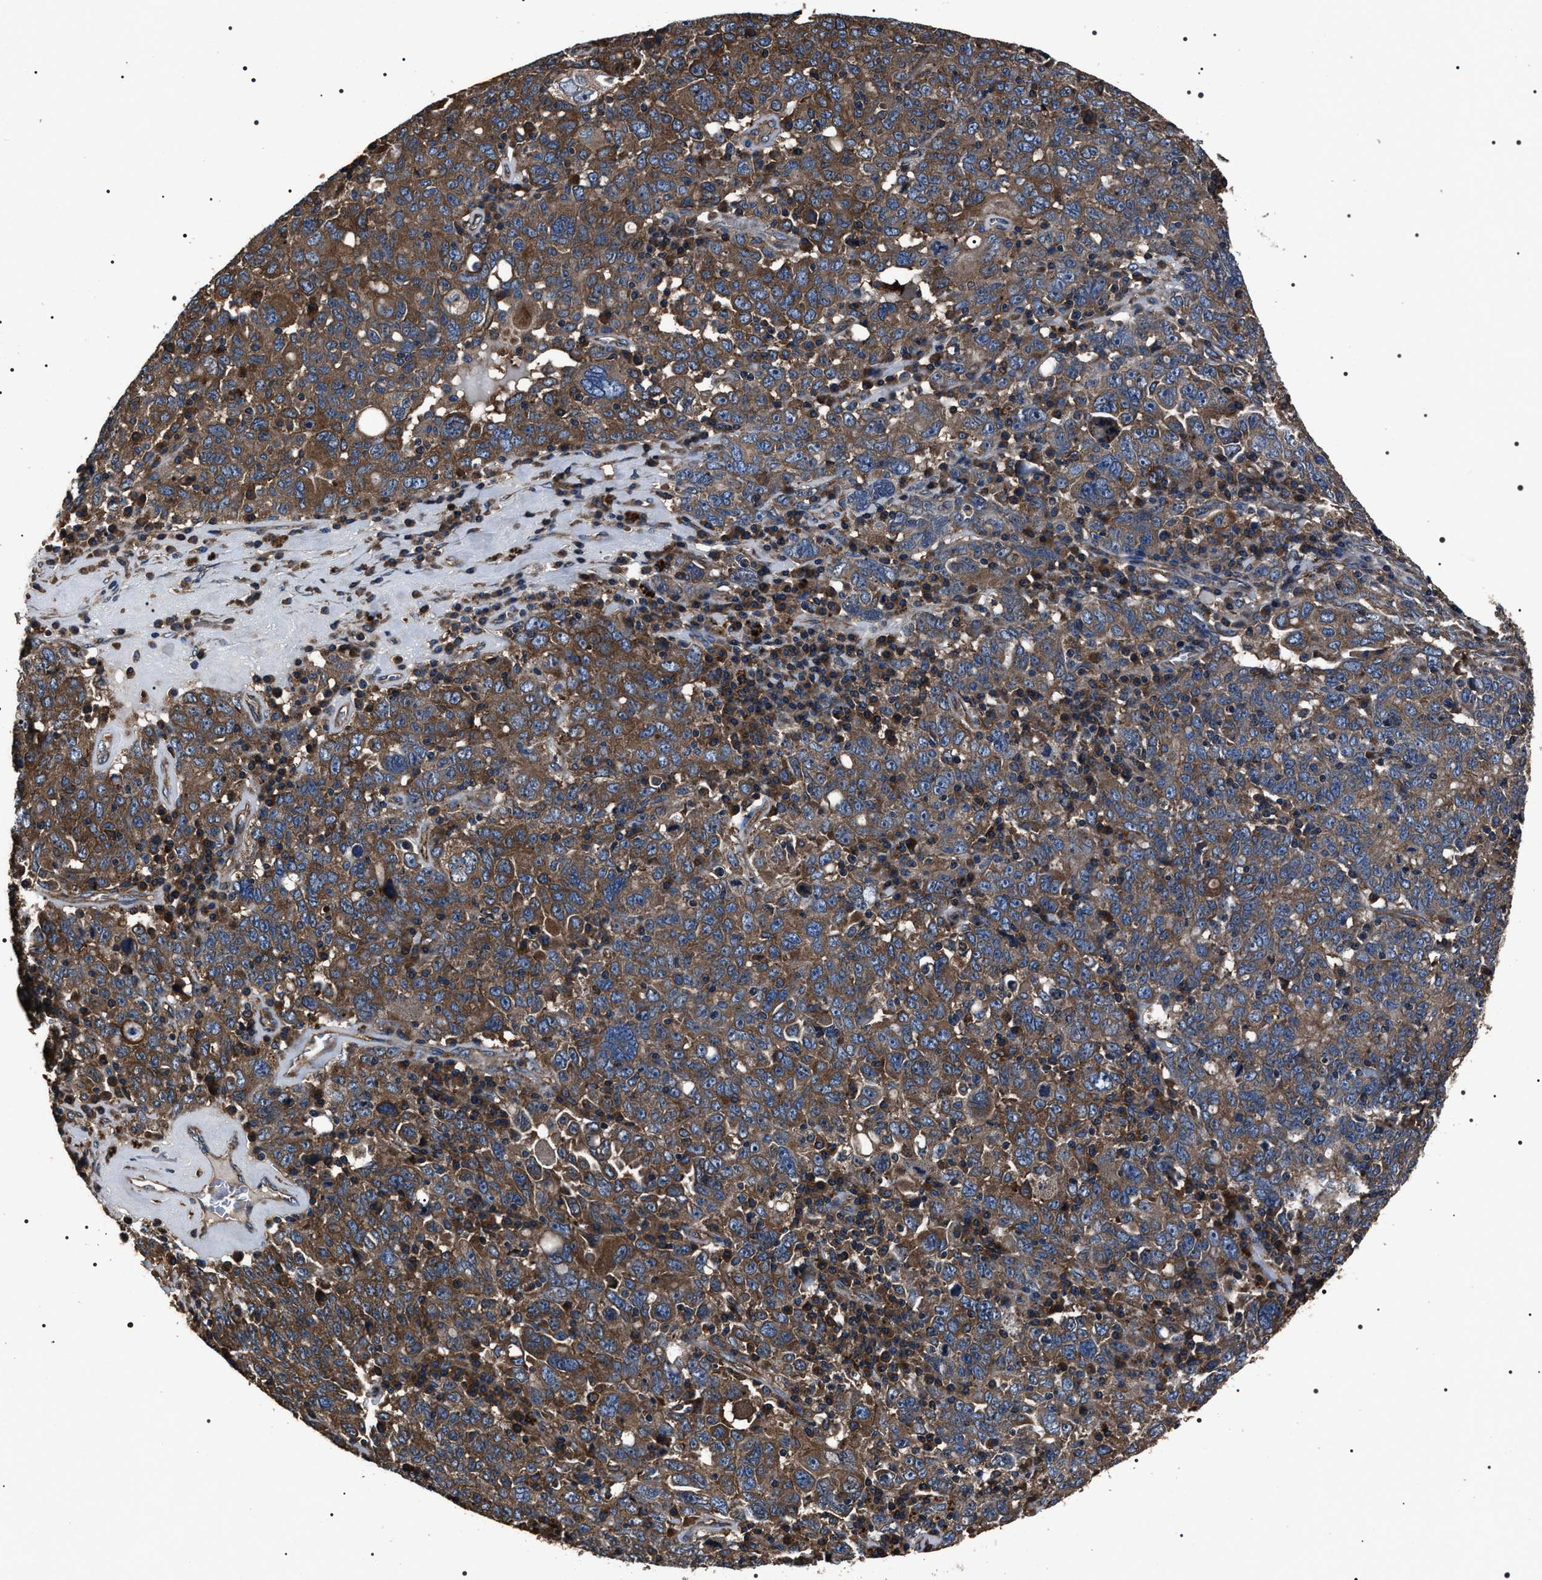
{"staining": {"intensity": "moderate", "quantity": ">75%", "location": "cytoplasmic/membranous"}, "tissue": "ovarian cancer", "cell_type": "Tumor cells", "image_type": "cancer", "snomed": [{"axis": "morphology", "description": "Carcinoma, endometroid"}, {"axis": "topography", "description": "Ovary"}], "caption": "Moderate cytoplasmic/membranous staining for a protein is seen in approximately >75% of tumor cells of ovarian endometroid carcinoma using immunohistochemistry.", "gene": "HSCB", "patient": {"sex": "female", "age": 62}}